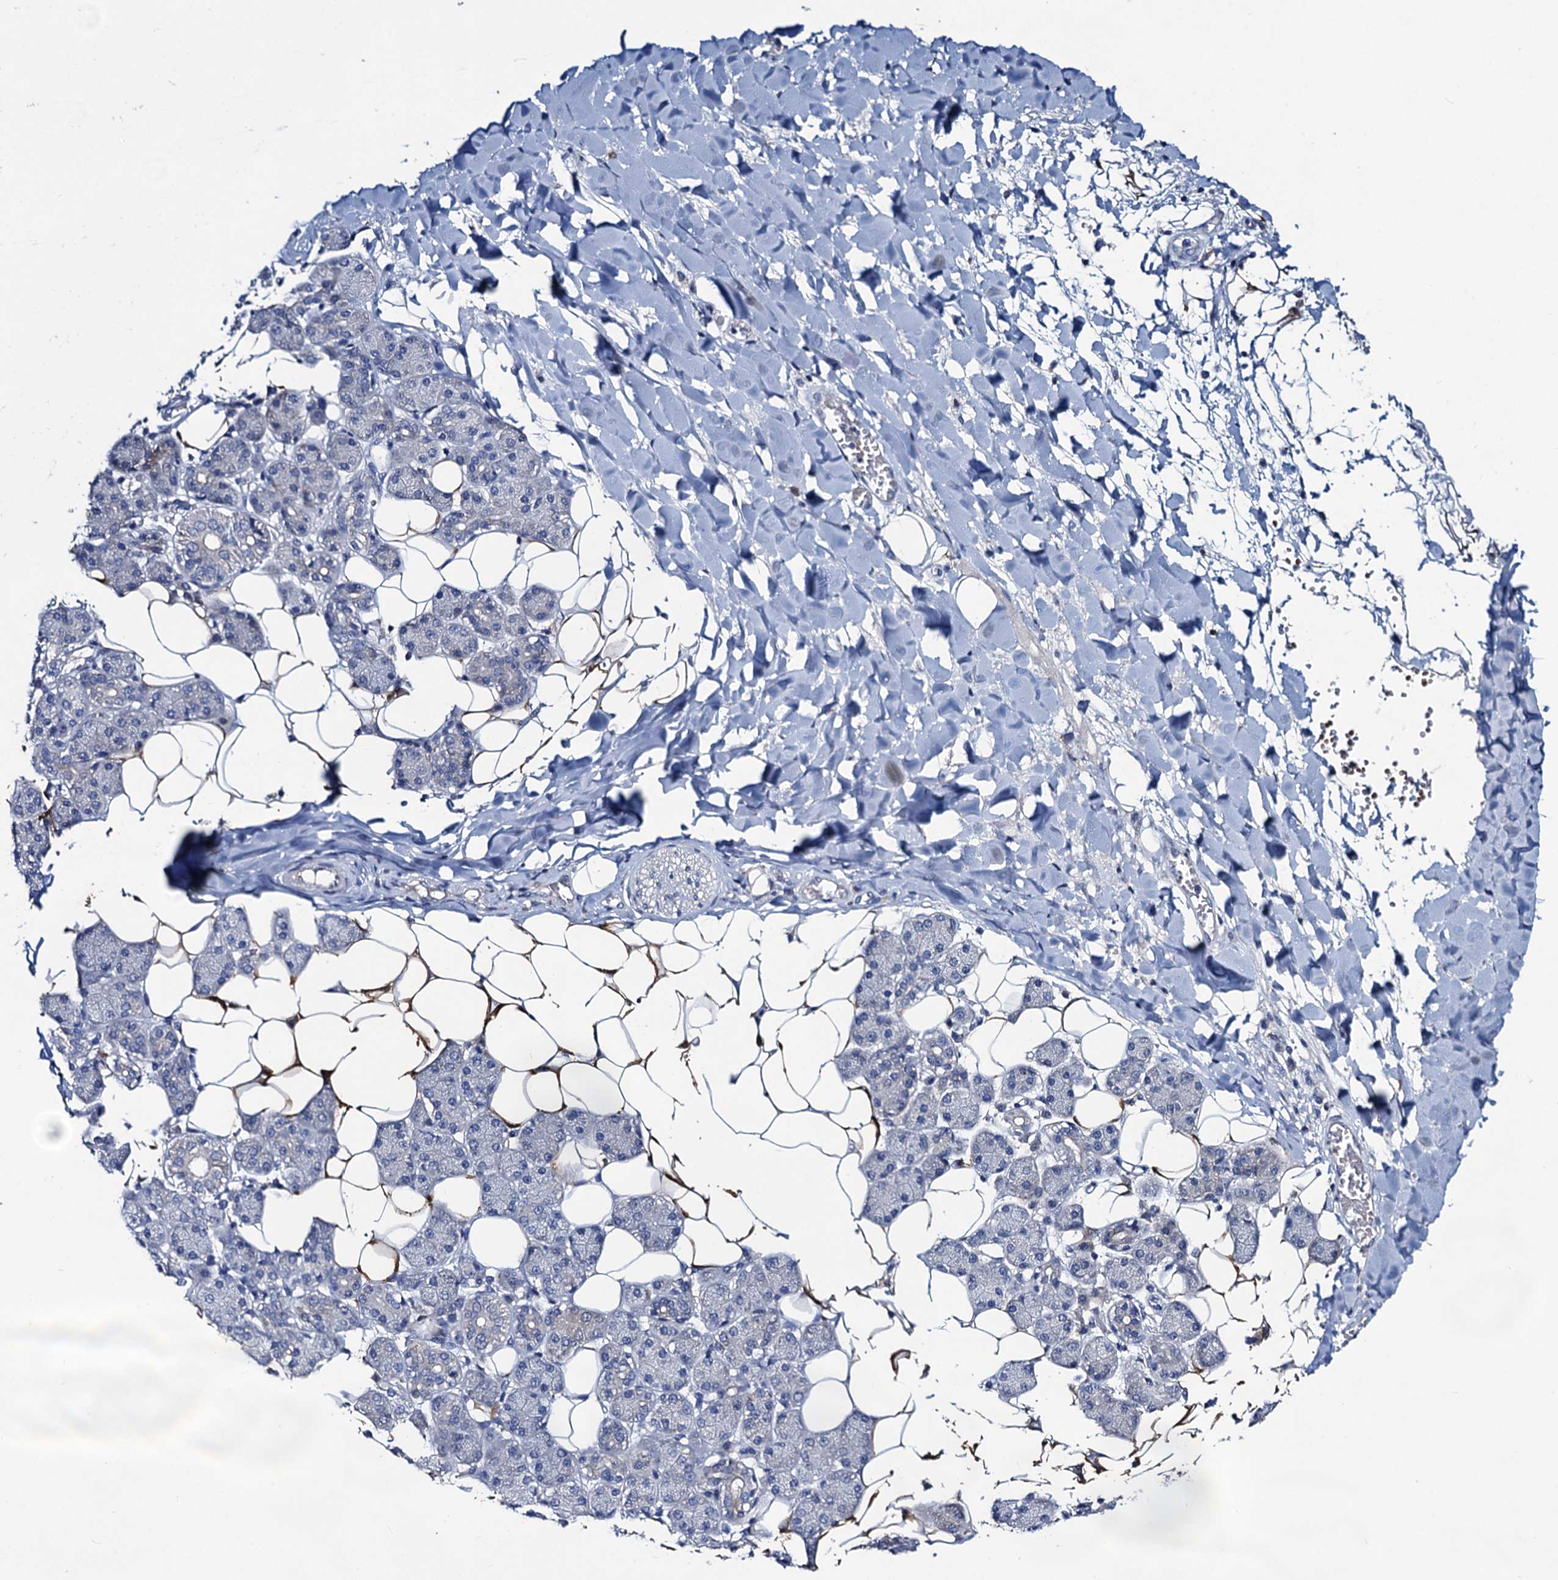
{"staining": {"intensity": "negative", "quantity": "none", "location": "none"}, "tissue": "salivary gland", "cell_type": "Glandular cells", "image_type": "normal", "snomed": [{"axis": "morphology", "description": "Normal tissue, NOS"}, {"axis": "topography", "description": "Salivary gland"}], "caption": "There is no significant staining in glandular cells of salivary gland. (DAB (3,3'-diaminobenzidine) IHC visualized using brightfield microscopy, high magnification).", "gene": "RTKN2", "patient": {"sex": "female", "age": 33}}